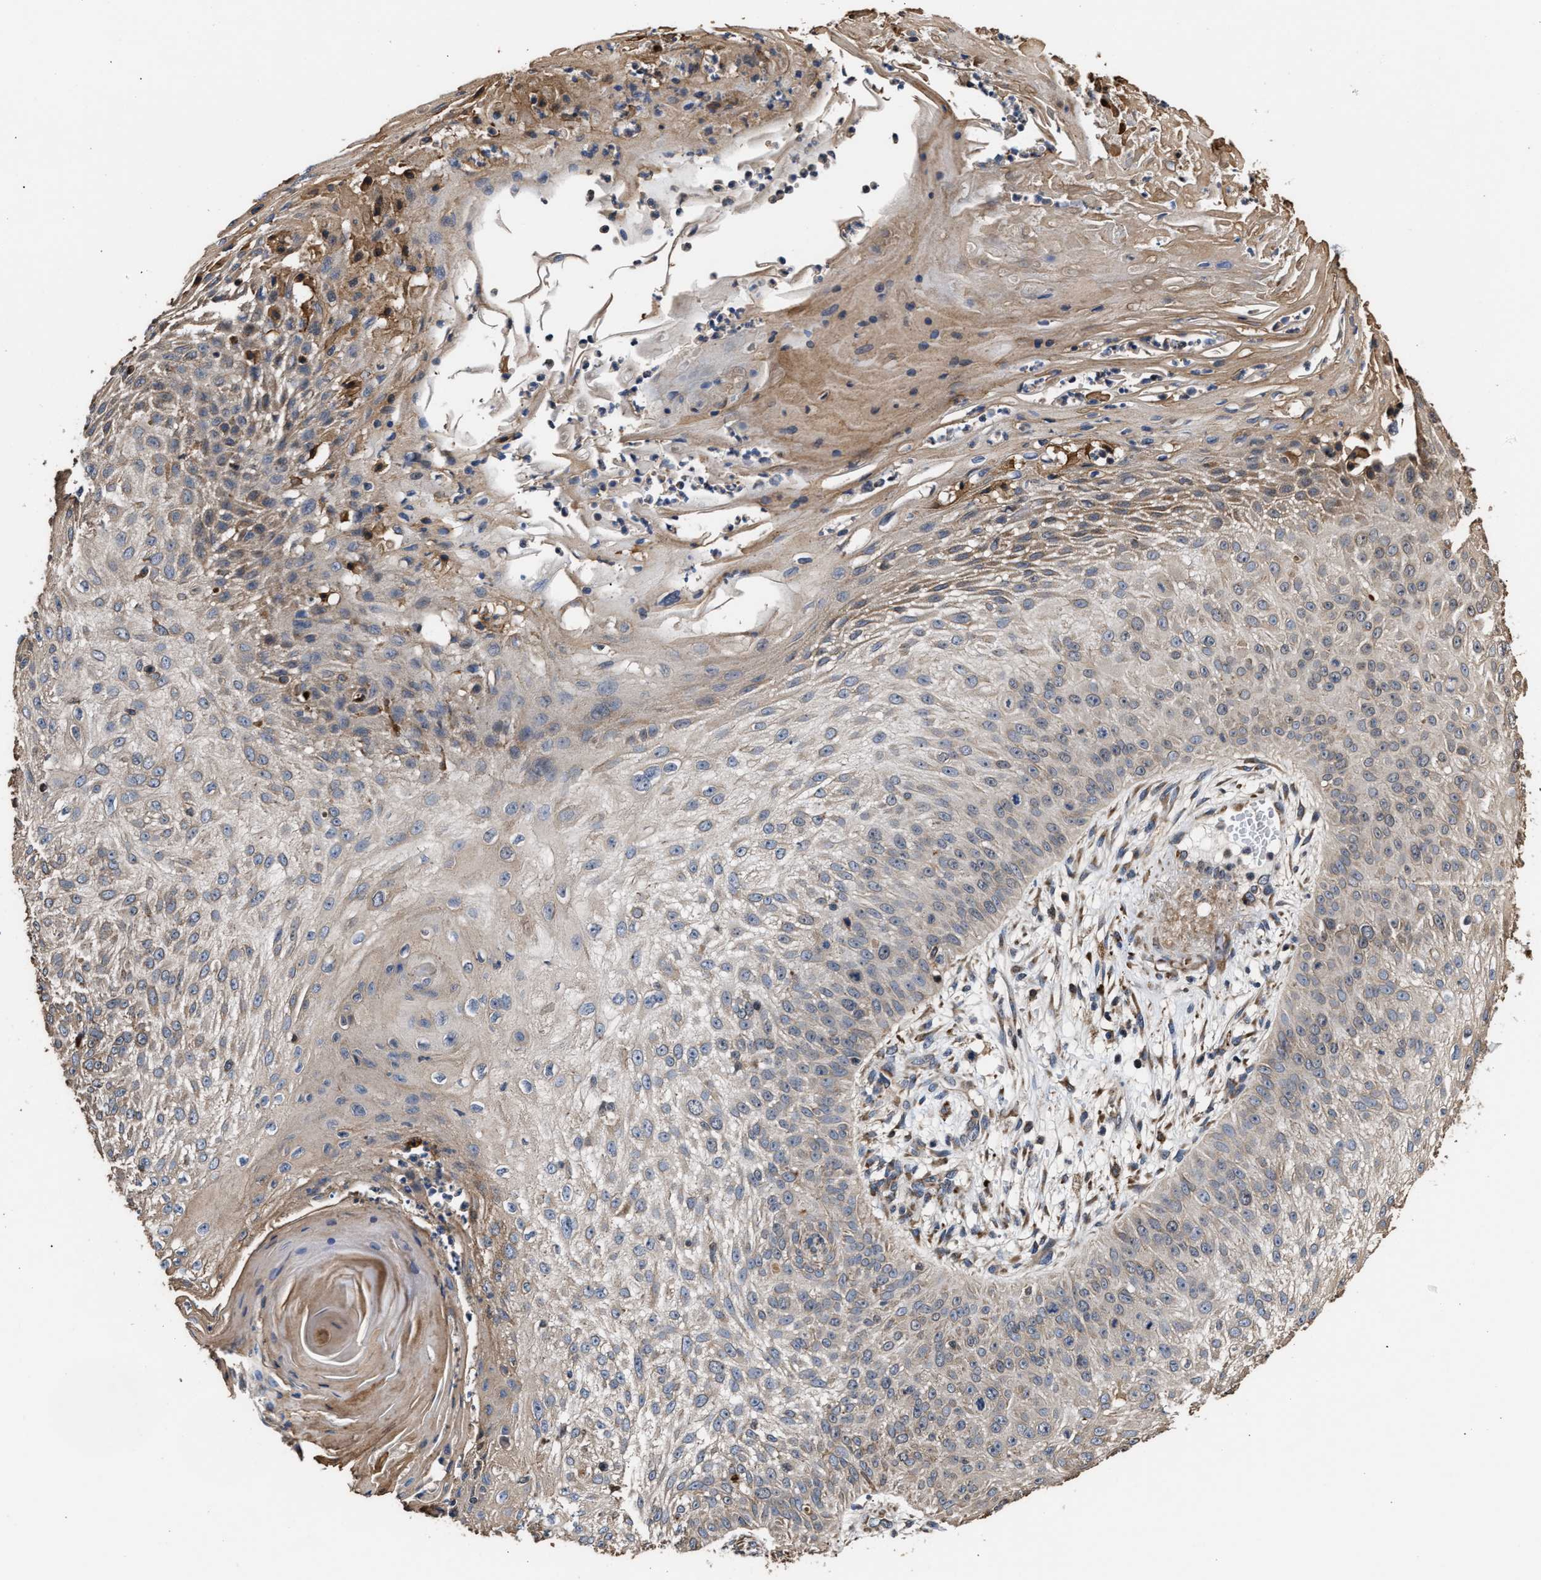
{"staining": {"intensity": "negative", "quantity": "none", "location": "none"}, "tissue": "skin cancer", "cell_type": "Tumor cells", "image_type": "cancer", "snomed": [{"axis": "morphology", "description": "Squamous cell carcinoma, NOS"}, {"axis": "topography", "description": "Skin"}], "caption": "This is a micrograph of immunohistochemistry staining of squamous cell carcinoma (skin), which shows no positivity in tumor cells. (Stains: DAB immunohistochemistry (IHC) with hematoxylin counter stain, Microscopy: brightfield microscopy at high magnification).", "gene": "GOSR1", "patient": {"sex": "female", "age": 80}}